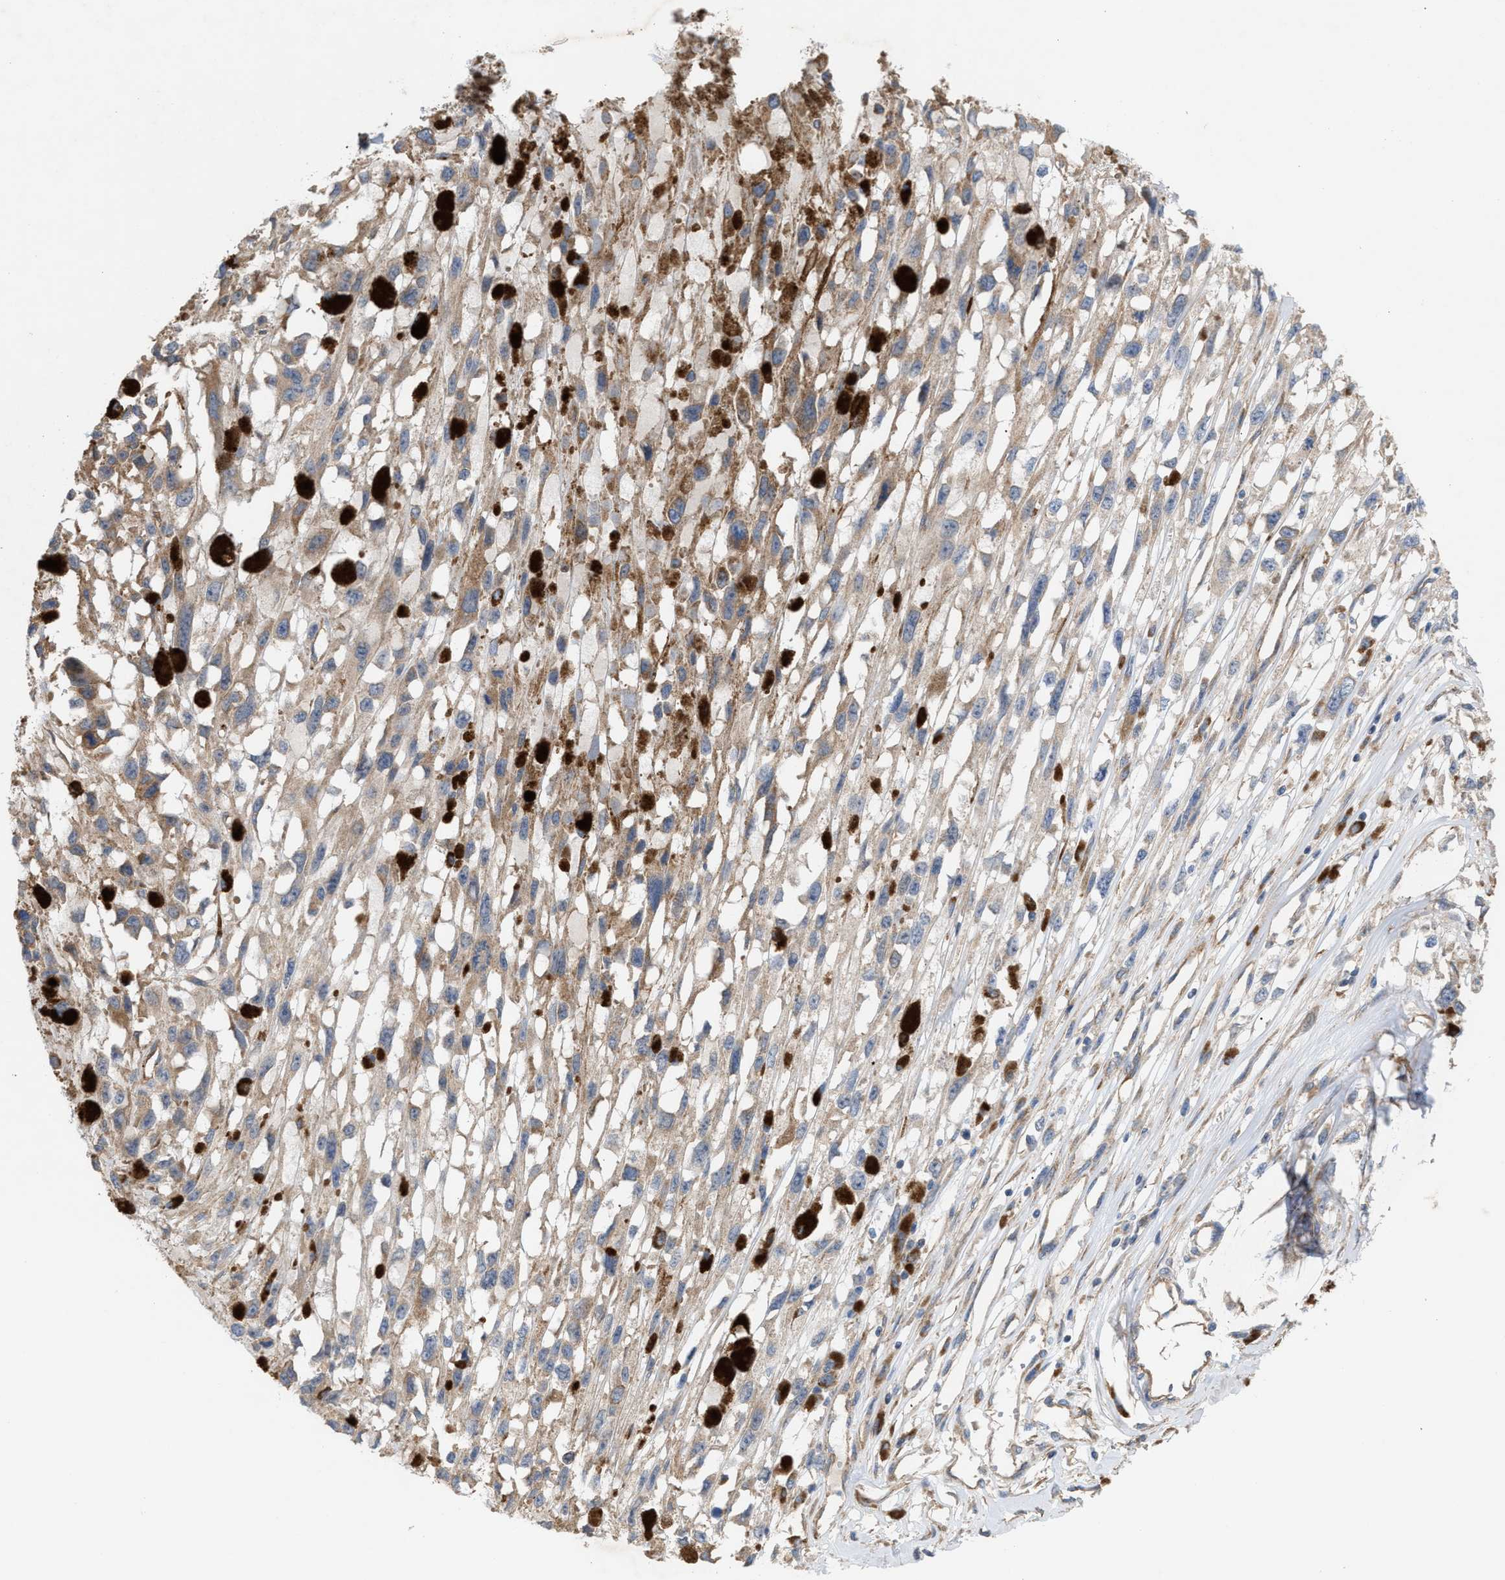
{"staining": {"intensity": "weak", "quantity": "25%-75%", "location": "cytoplasmic/membranous"}, "tissue": "melanoma", "cell_type": "Tumor cells", "image_type": "cancer", "snomed": [{"axis": "morphology", "description": "Malignant melanoma, Metastatic site"}, {"axis": "topography", "description": "Lymph node"}], "caption": "There is low levels of weak cytoplasmic/membranous positivity in tumor cells of melanoma, as demonstrated by immunohistochemical staining (brown color).", "gene": "OXSM", "patient": {"sex": "male", "age": 59}}